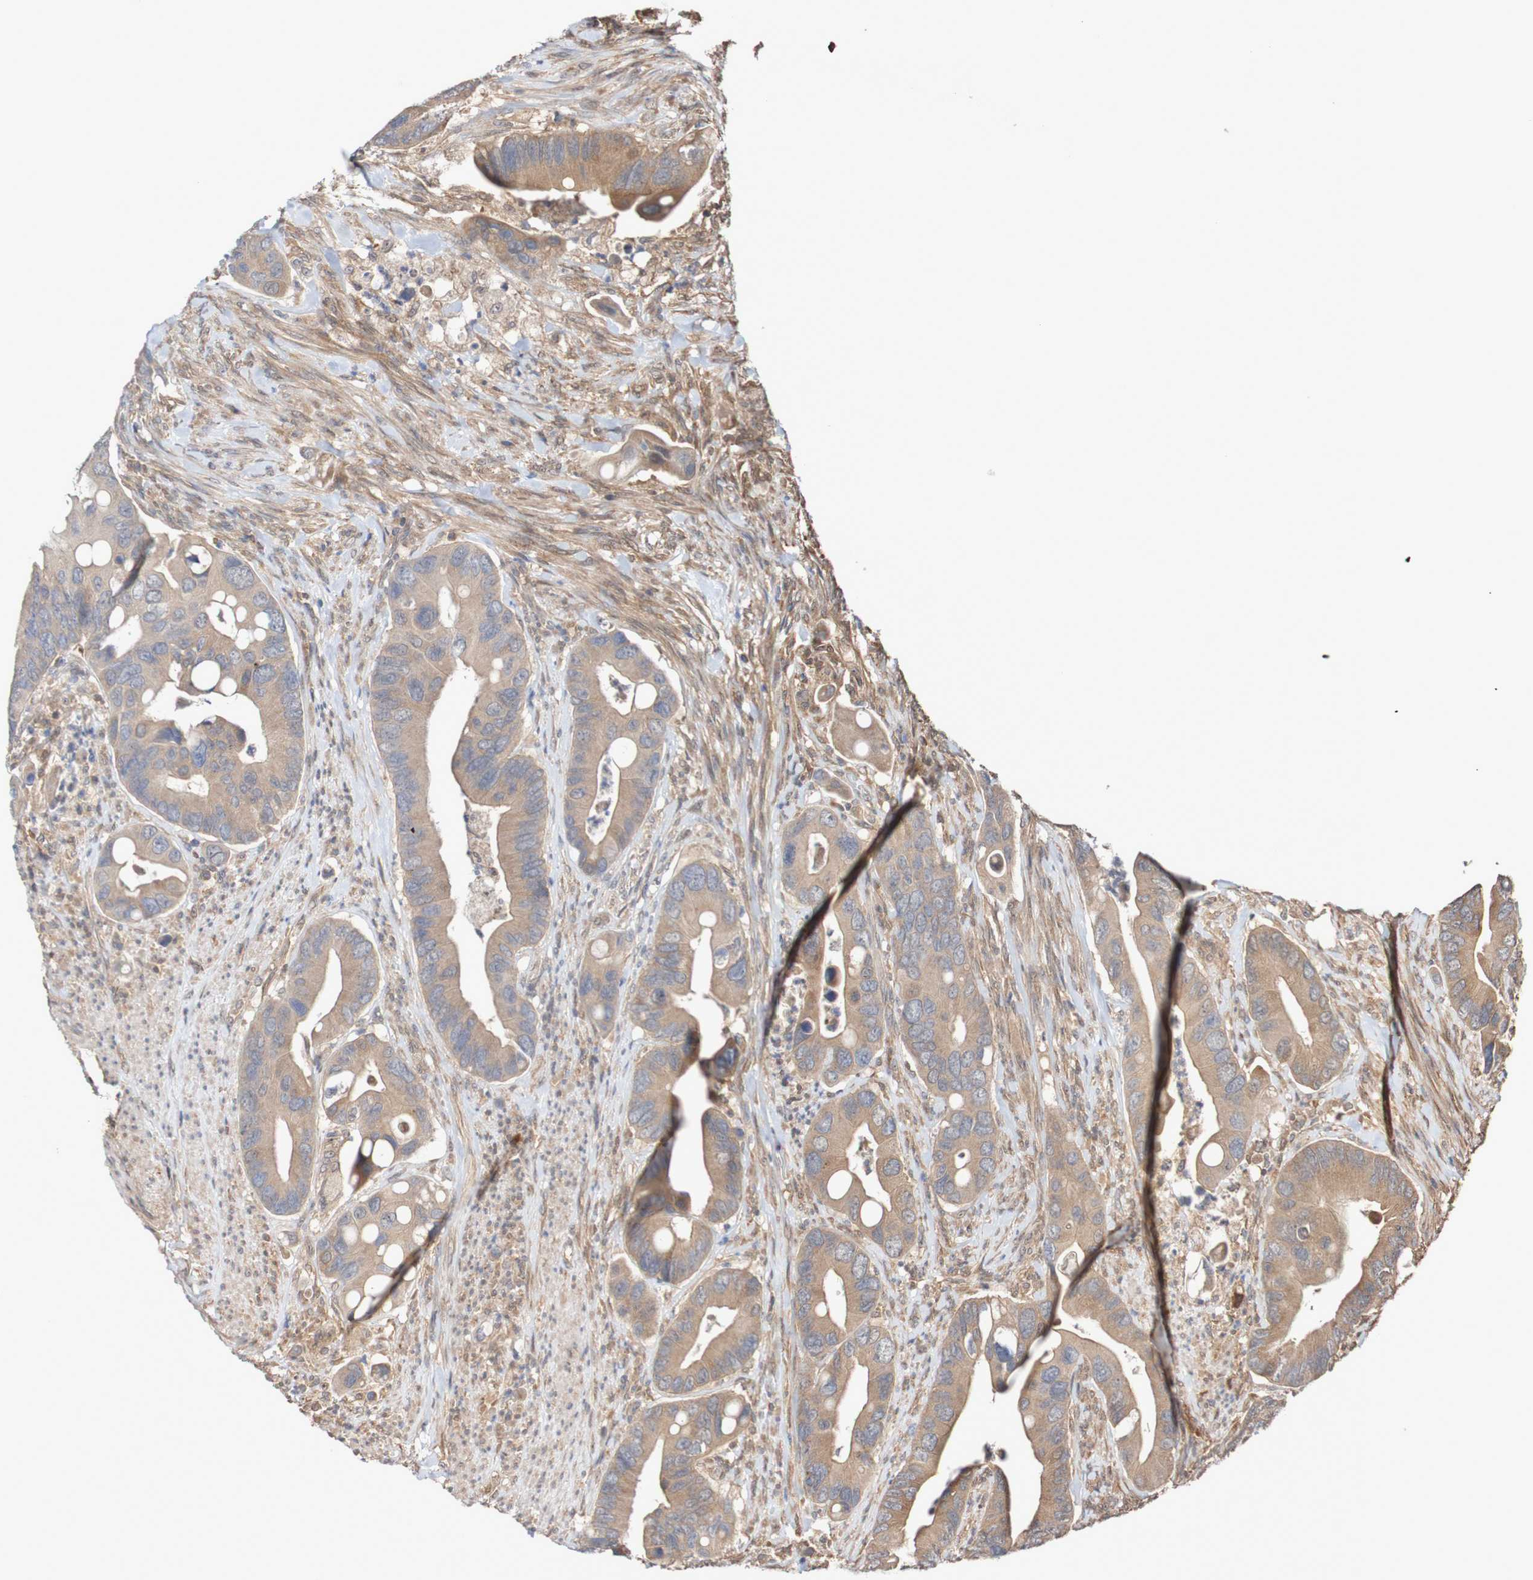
{"staining": {"intensity": "moderate", "quantity": ">75%", "location": "cytoplasmic/membranous"}, "tissue": "colorectal cancer", "cell_type": "Tumor cells", "image_type": "cancer", "snomed": [{"axis": "morphology", "description": "Adenocarcinoma, NOS"}, {"axis": "topography", "description": "Rectum"}], "caption": "Immunohistochemistry (DAB) staining of colorectal cancer (adenocarcinoma) demonstrates moderate cytoplasmic/membranous protein staining in about >75% of tumor cells. The staining was performed using DAB (3,3'-diaminobenzidine), with brown indicating positive protein expression. Nuclei are stained blue with hematoxylin.", "gene": "PHPT1", "patient": {"sex": "female", "age": 57}}